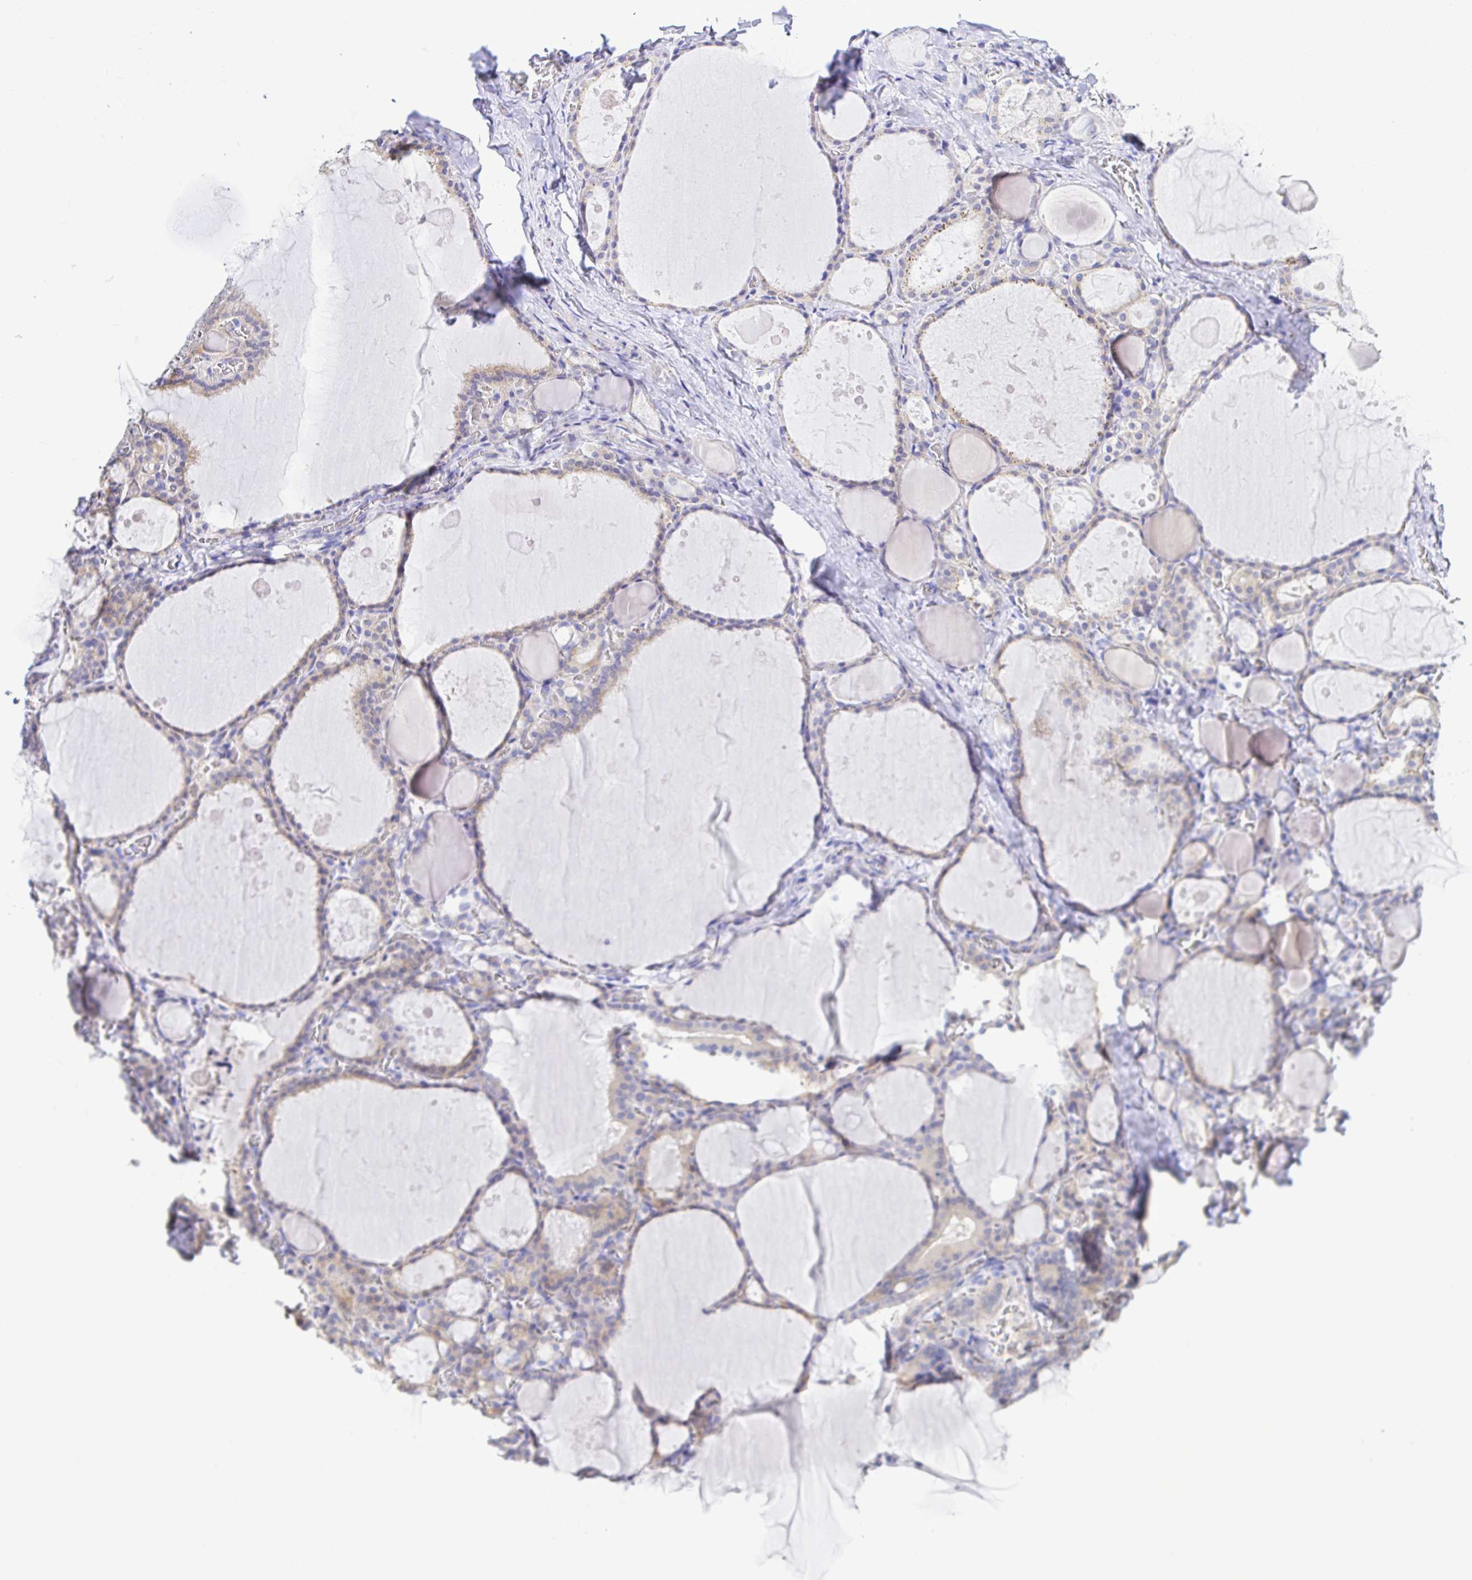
{"staining": {"intensity": "weak", "quantity": "<25%", "location": "cytoplasmic/membranous"}, "tissue": "thyroid gland", "cell_type": "Glandular cells", "image_type": "normal", "snomed": [{"axis": "morphology", "description": "Normal tissue, NOS"}, {"axis": "topography", "description": "Thyroid gland"}], "caption": "DAB (3,3'-diaminobenzidine) immunohistochemical staining of normal human thyroid gland displays no significant staining in glandular cells. Nuclei are stained in blue.", "gene": "BACE2", "patient": {"sex": "male", "age": 56}}